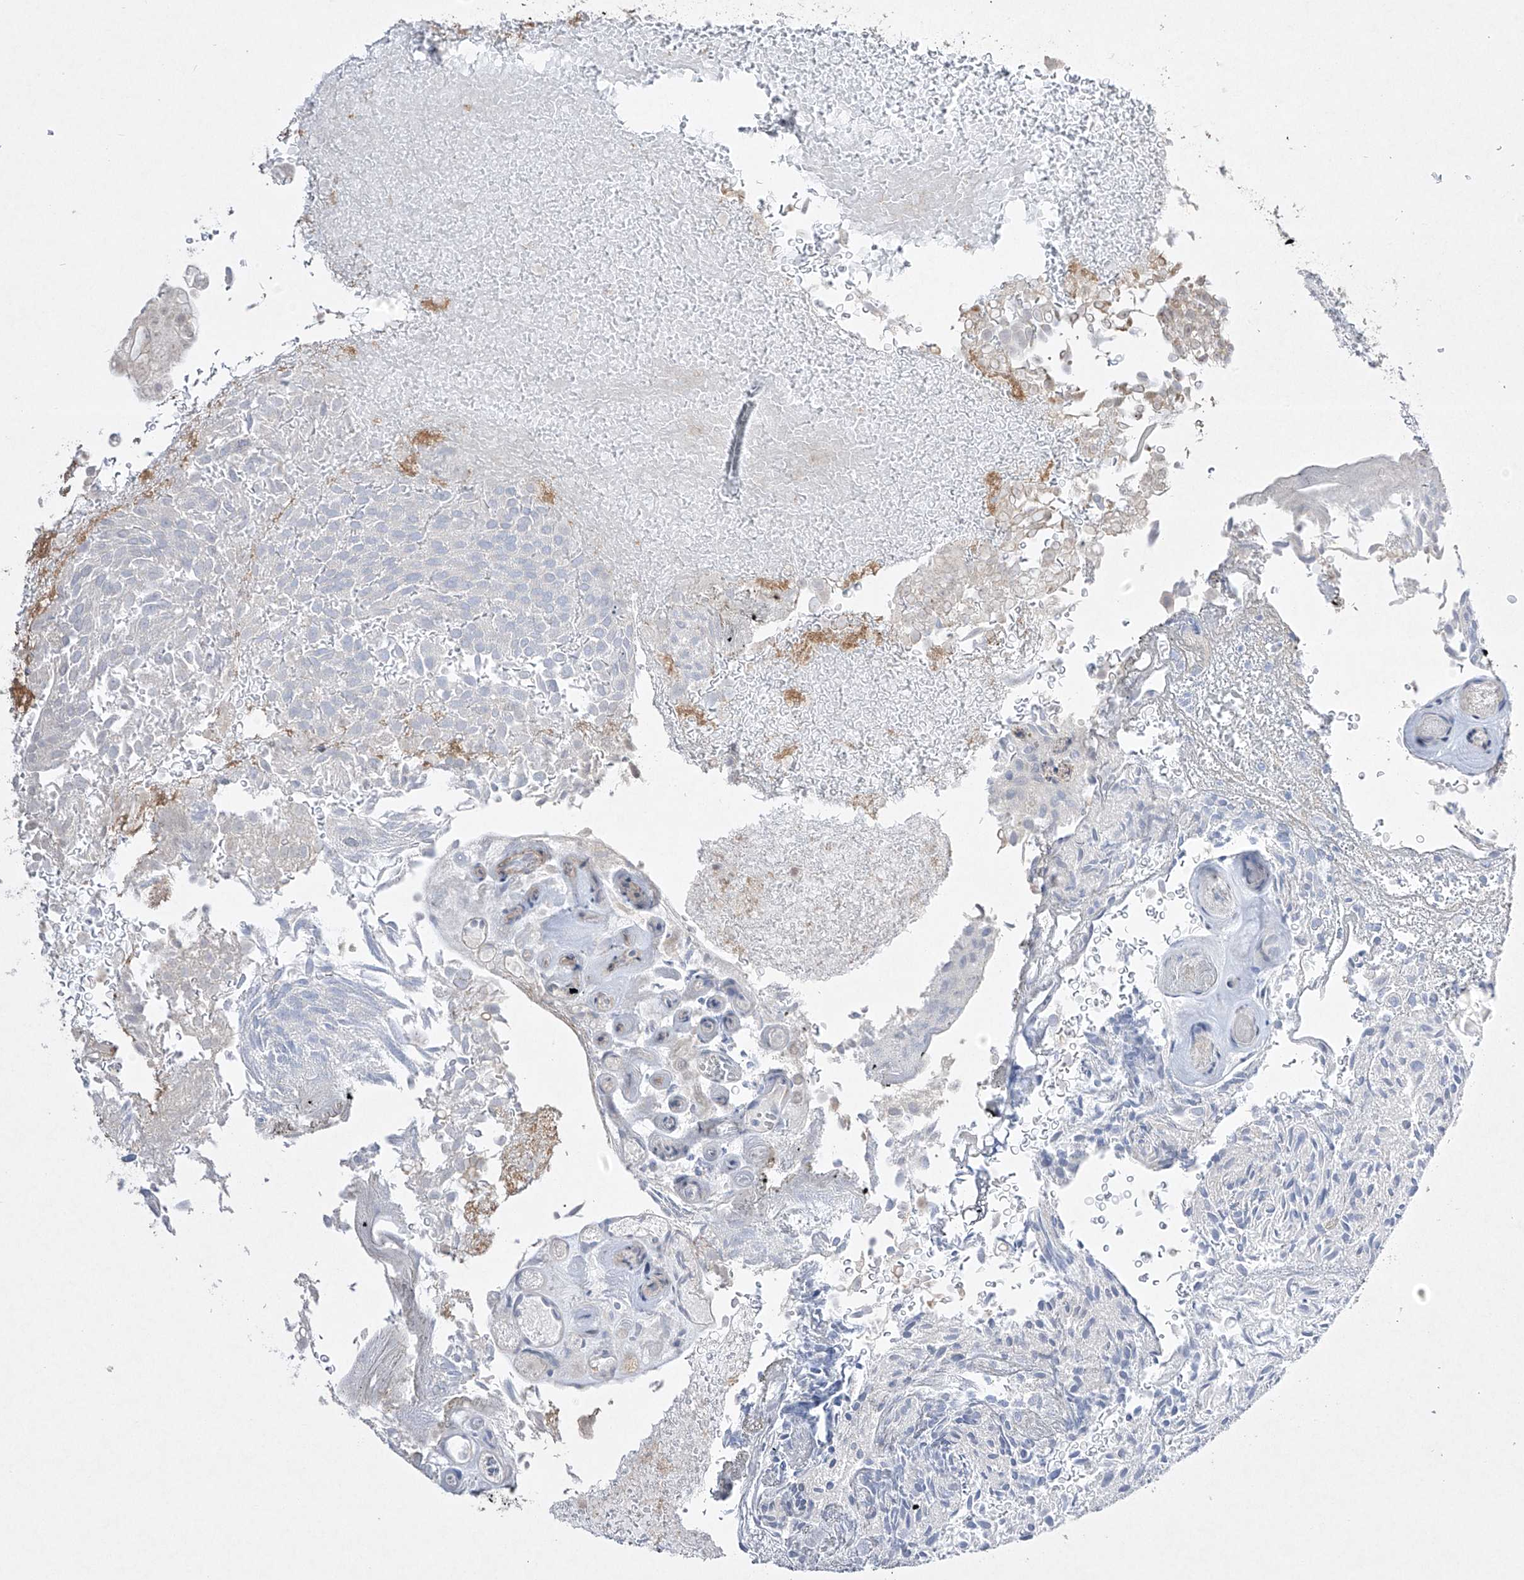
{"staining": {"intensity": "negative", "quantity": "none", "location": "none"}, "tissue": "urothelial cancer", "cell_type": "Tumor cells", "image_type": "cancer", "snomed": [{"axis": "morphology", "description": "Urothelial carcinoma, Low grade"}, {"axis": "topography", "description": "Urinary bladder"}], "caption": "Immunohistochemistry (IHC) of human low-grade urothelial carcinoma exhibits no expression in tumor cells. (Brightfield microscopy of DAB (3,3'-diaminobenzidine) IHC at high magnification).", "gene": "KDM1B", "patient": {"sex": "male", "age": 78}}